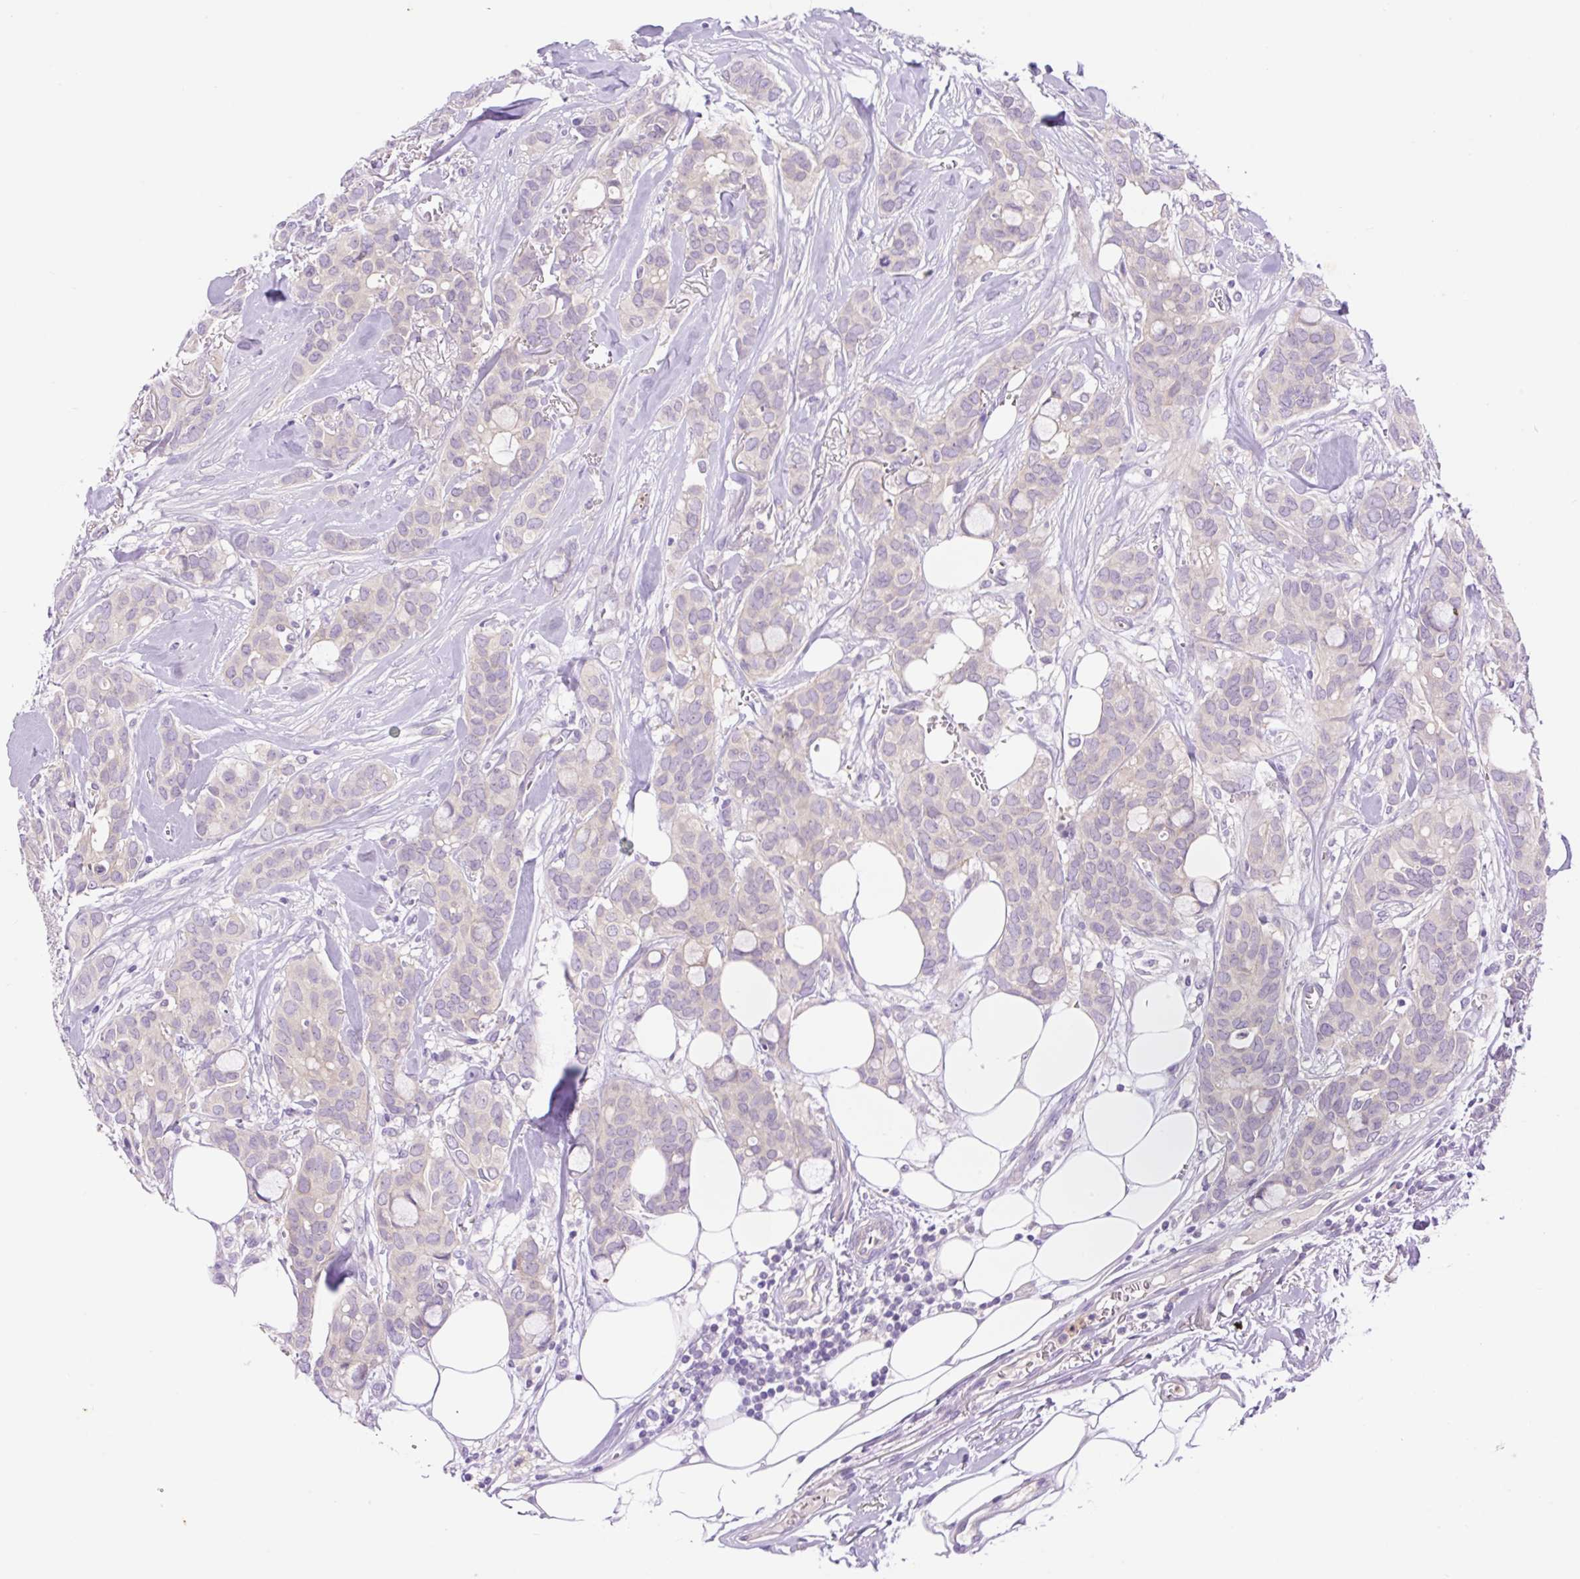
{"staining": {"intensity": "negative", "quantity": "none", "location": "none"}, "tissue": "breast cancer", "cell_type": "Tumor cells", "image_type": "cancer", "snomed": [{"axis": "morphology", "description": "Duct carcinoma"}, {"axis": "topography", "description": "Breast"}], "caption": "Immunohistochemistry micrograph of breast cancer (infiltrating ductal carcinoma) stained for a protein (brown), which reveals no expression in tumor cells.", "gene": "LHFPL5", "patient": {"sex": "female", "age": 84}}